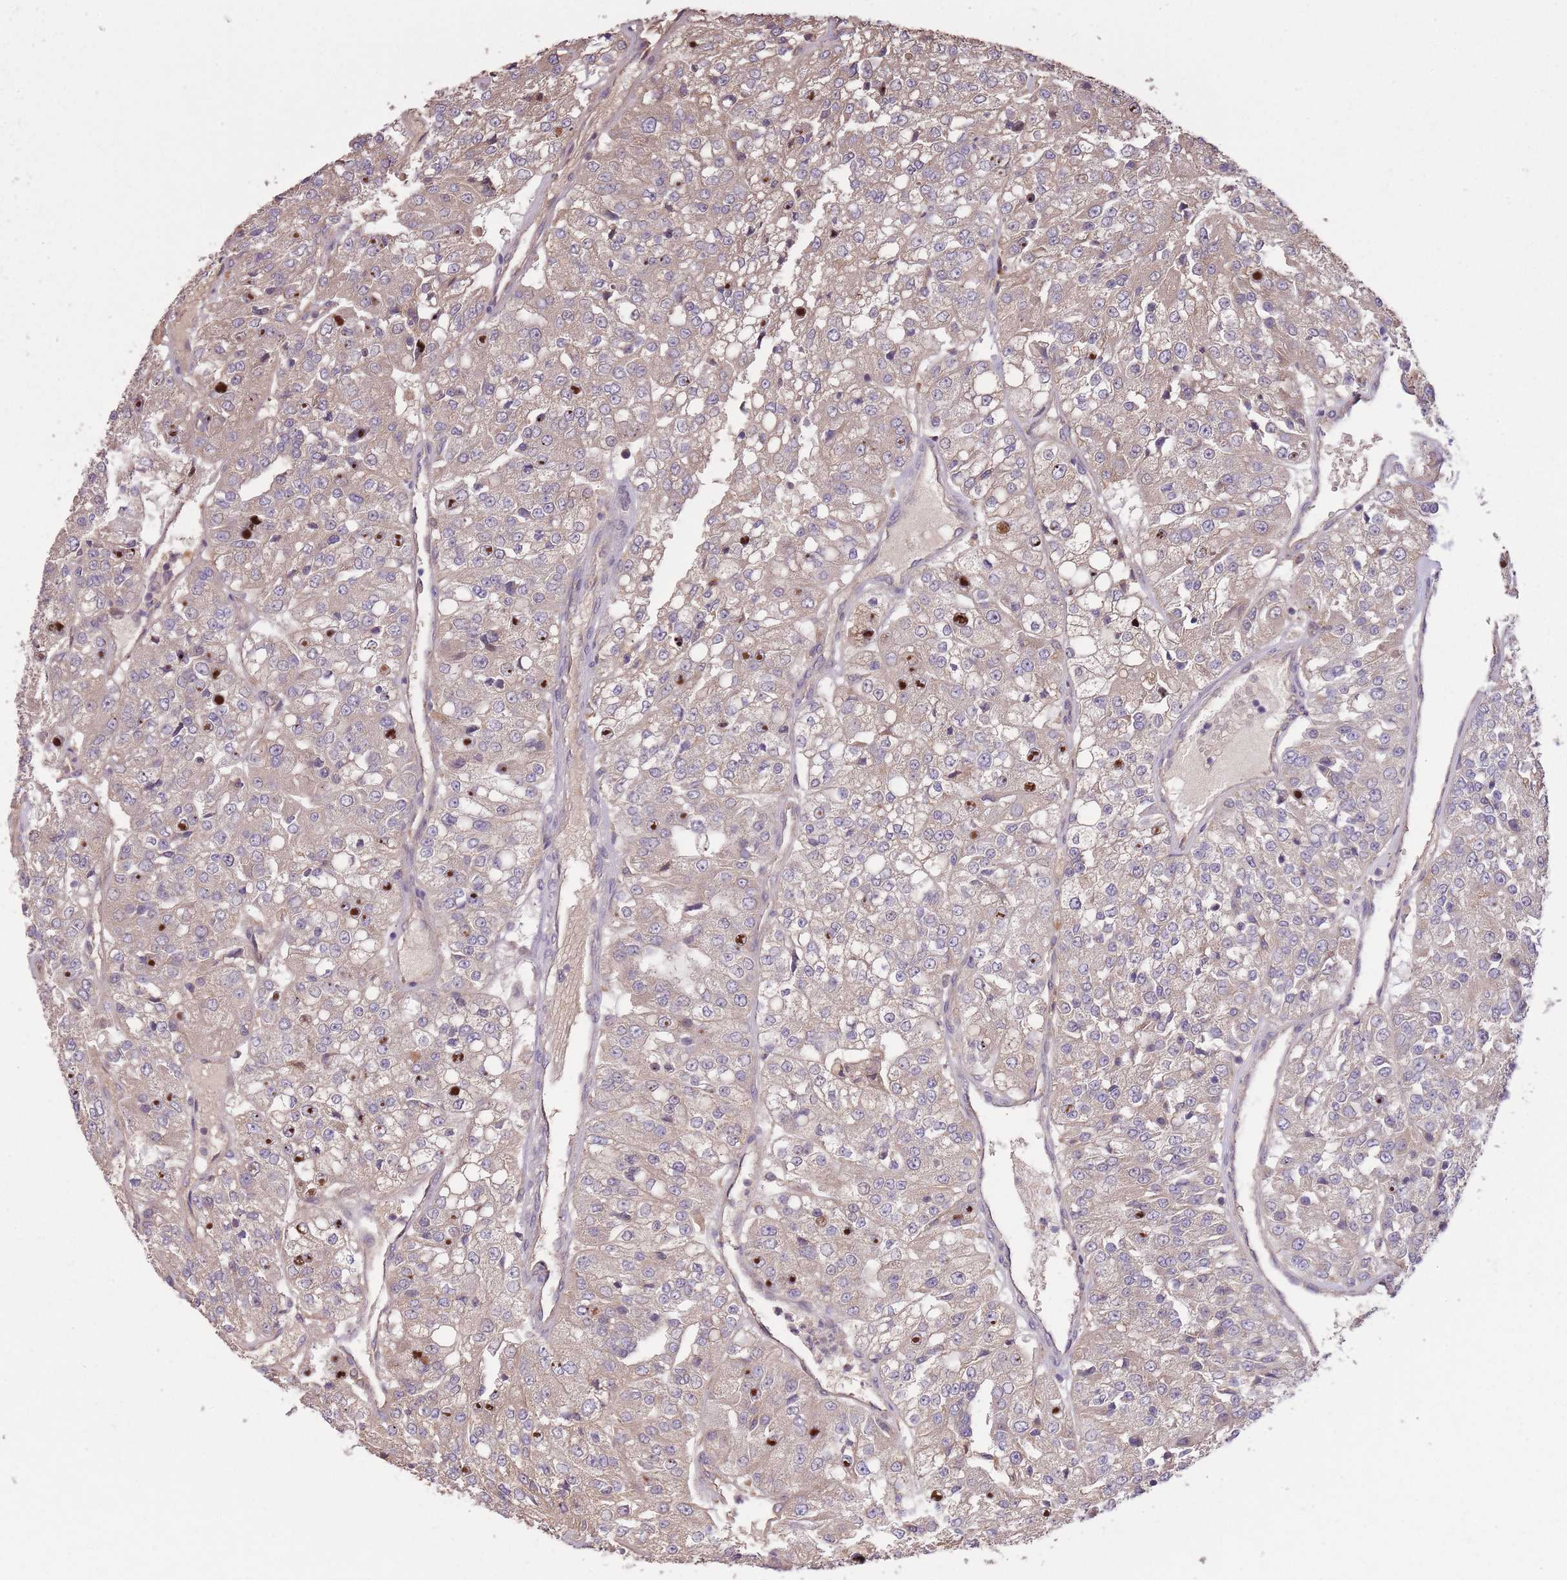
{"staining": {"intensity": "weak", "quantity": "<25%", "location": "cytoplasmic/membranous"}, "tissue": "renal cancer", "cell_type": "Tumor cells", "image_type": "cancer", "snomed": [{"axis": "morphology", "description": "Adenocarcinoma, NOS"}, {"axis": "topography", "description": "Kidney"}], "caption": "Tumor cells are negative for protein expression in human renal cancer.", "gene": "POLR3F", "patient": {"sex": "female", "age": 63}}